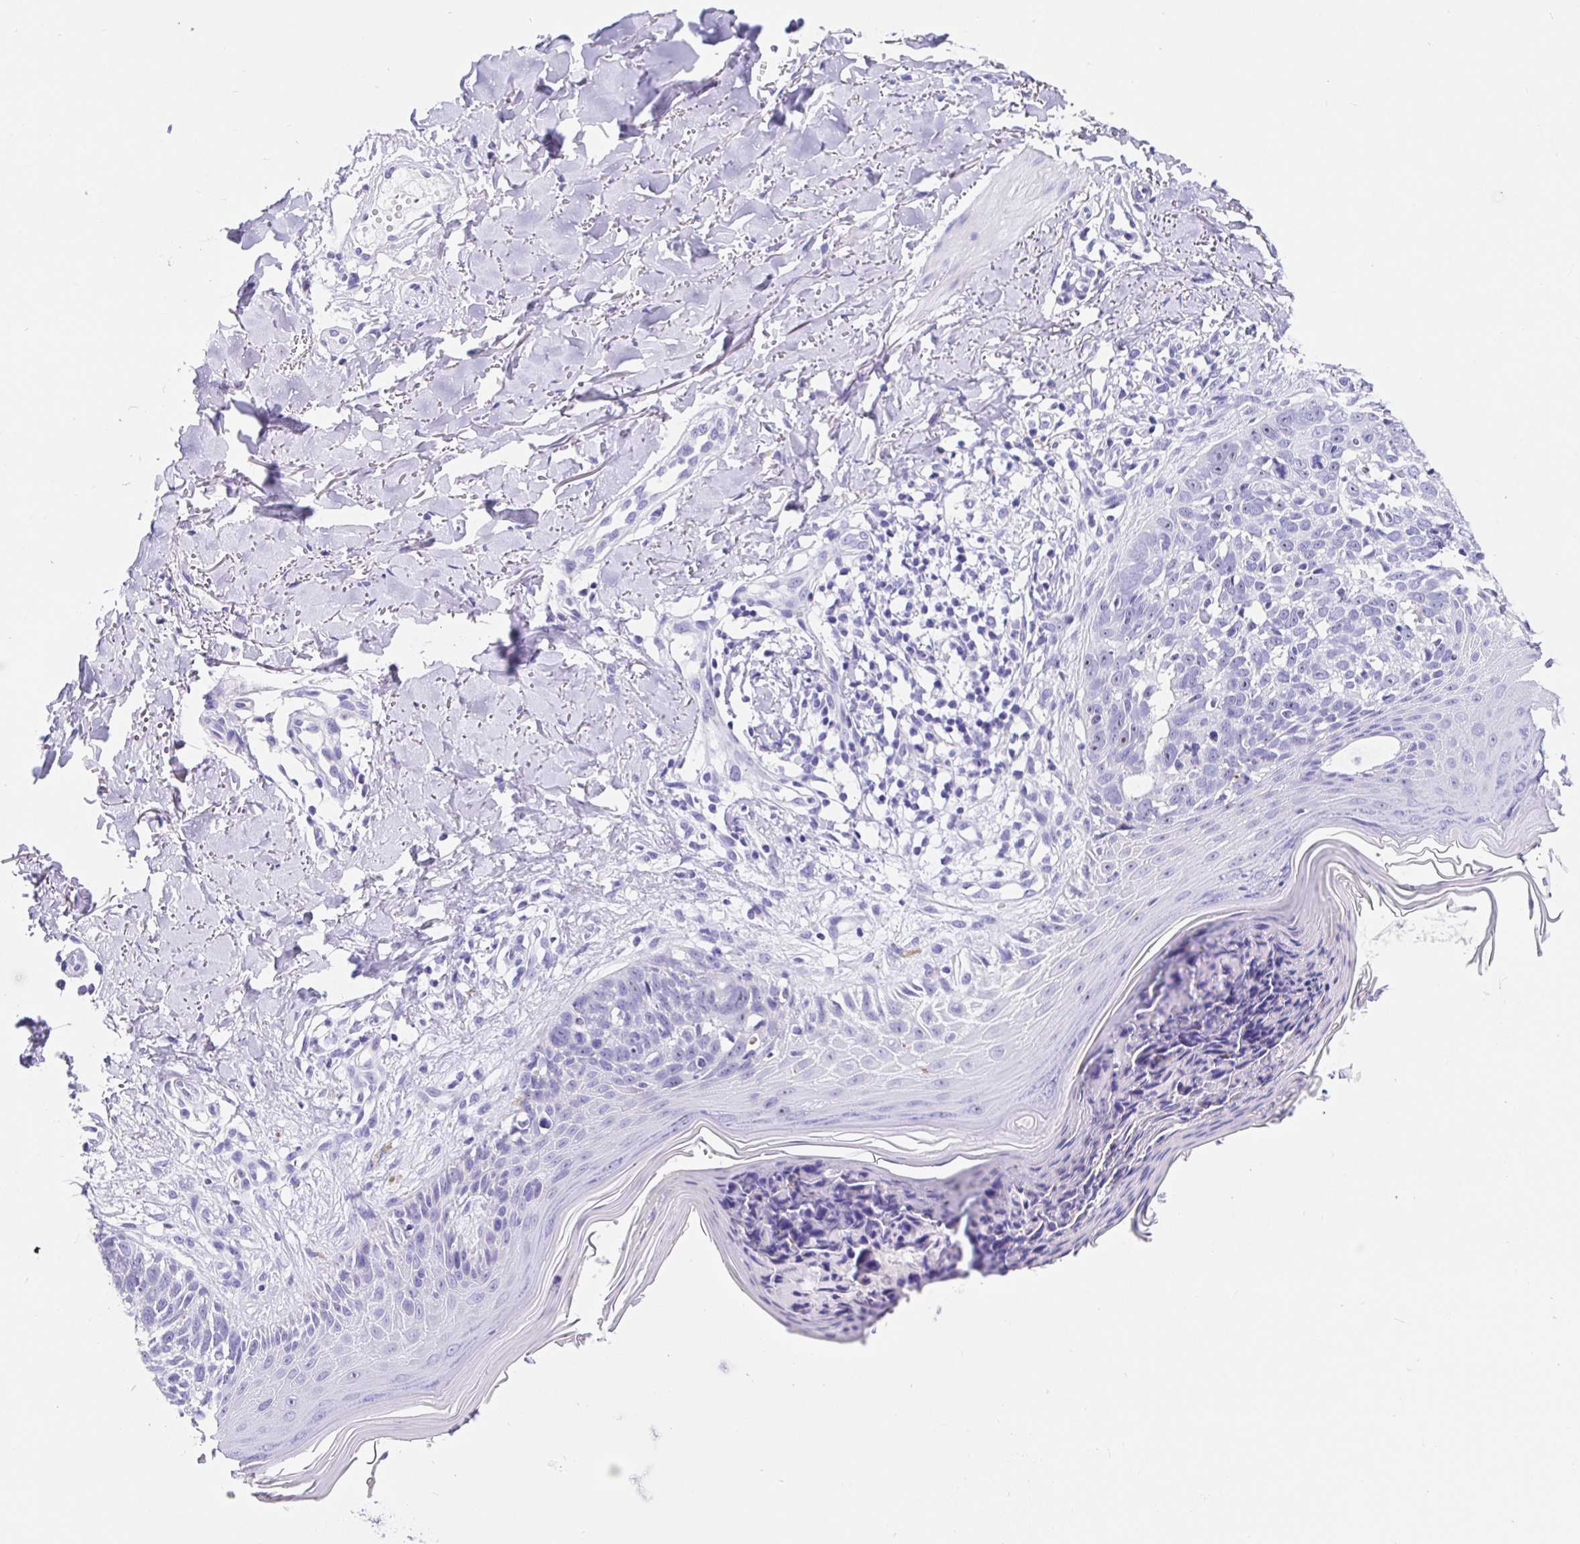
{"staining": {"intensity": "negative", "quantity": "none", "location": "none"}, "tissue": "skin cancer", "cell_type": "Tumor cells", "image_type": "cancer", "snomed": [{"axis": "morphology", "description": "Basal cell carcinoma"}, {"axis": "topography", "description": "Skin"}], "caption": "This image is of basal cell carcinoma (skin) stained with IHC to label a protein in brown with the nuclei are counter-stained blue. There is no positivity in tumor cells.", "gene": "PRAMEF19", "patient": {"sex": "female", "age": 45}}